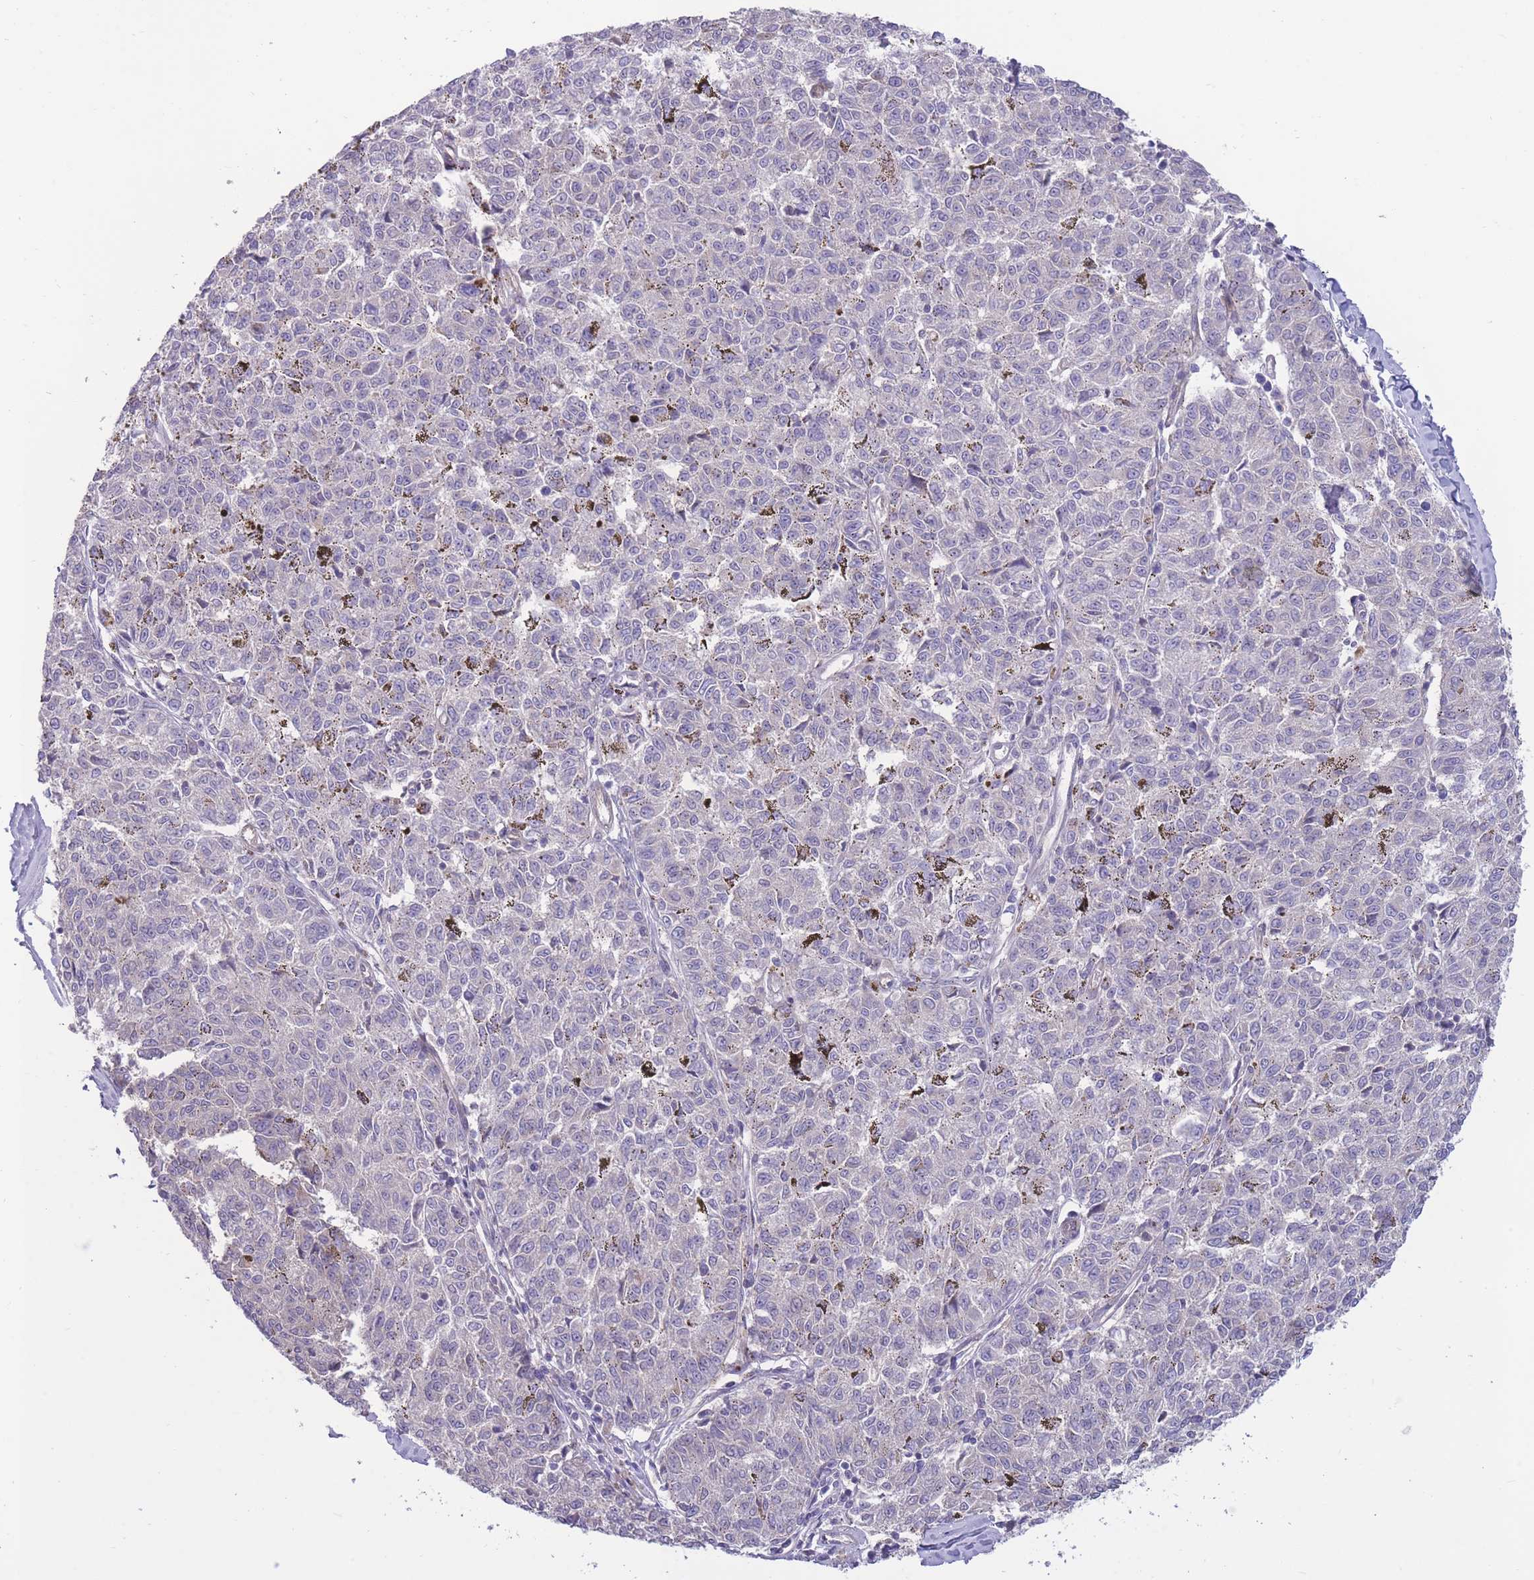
{"staining": {"intensity": "negative", "quantity": "none", "location": "none"}, "tissue": "melanoma", "cell_type": "Tumor cells", "image_type": "cancer", "snomed": [{"axis": "morphology", "description": "Malignant melanoma, NOS"}, {"axis": "topography", "description": "Skin"}], "caption": "DAB immunohistochemical staining of human malignant melanoma exhibits no significant expression in tumor cells.", "gene": "RGS11", "patient": {"sex": "female", "age": 72}}